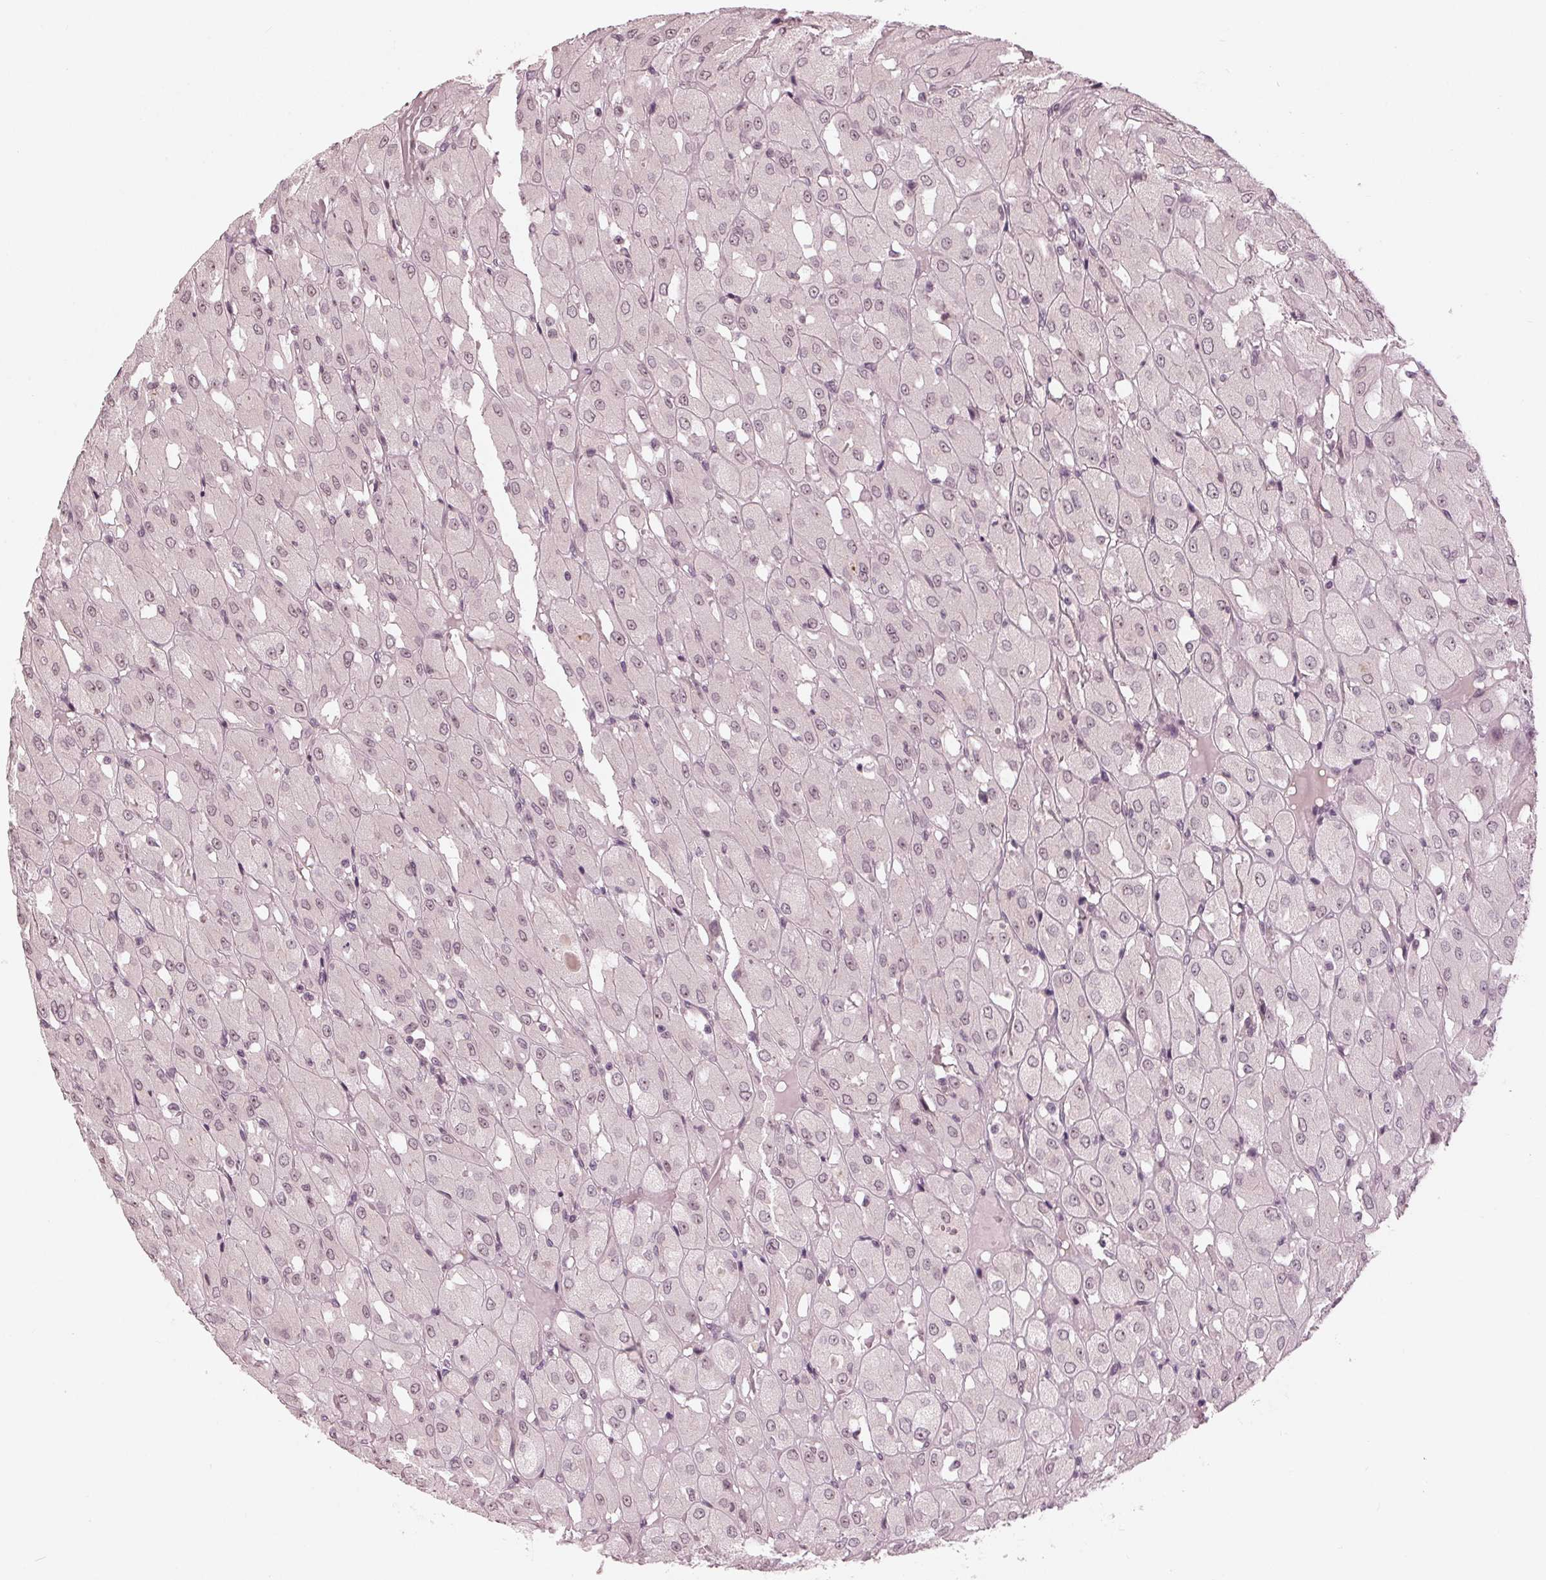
{"staining": {"intensity": "weak", "quantity": ">75%", "location": "nuclear"}, "tissue": "renal cancer", "cell_type": "Tumor cells", "image_type": "cancer", "snomed": [{"axis": "morphology", "description": "Adenocarcinoma, NOS"}, {"axis": "topography", "description": "Kidney"}], "caption": "A brown stain highlights weak nuclear positivity of a protein in human adenocarcinoma (renal) tumor cells.", "gene": "SLX4", "patient": {"sex": "male", "age": 72}}